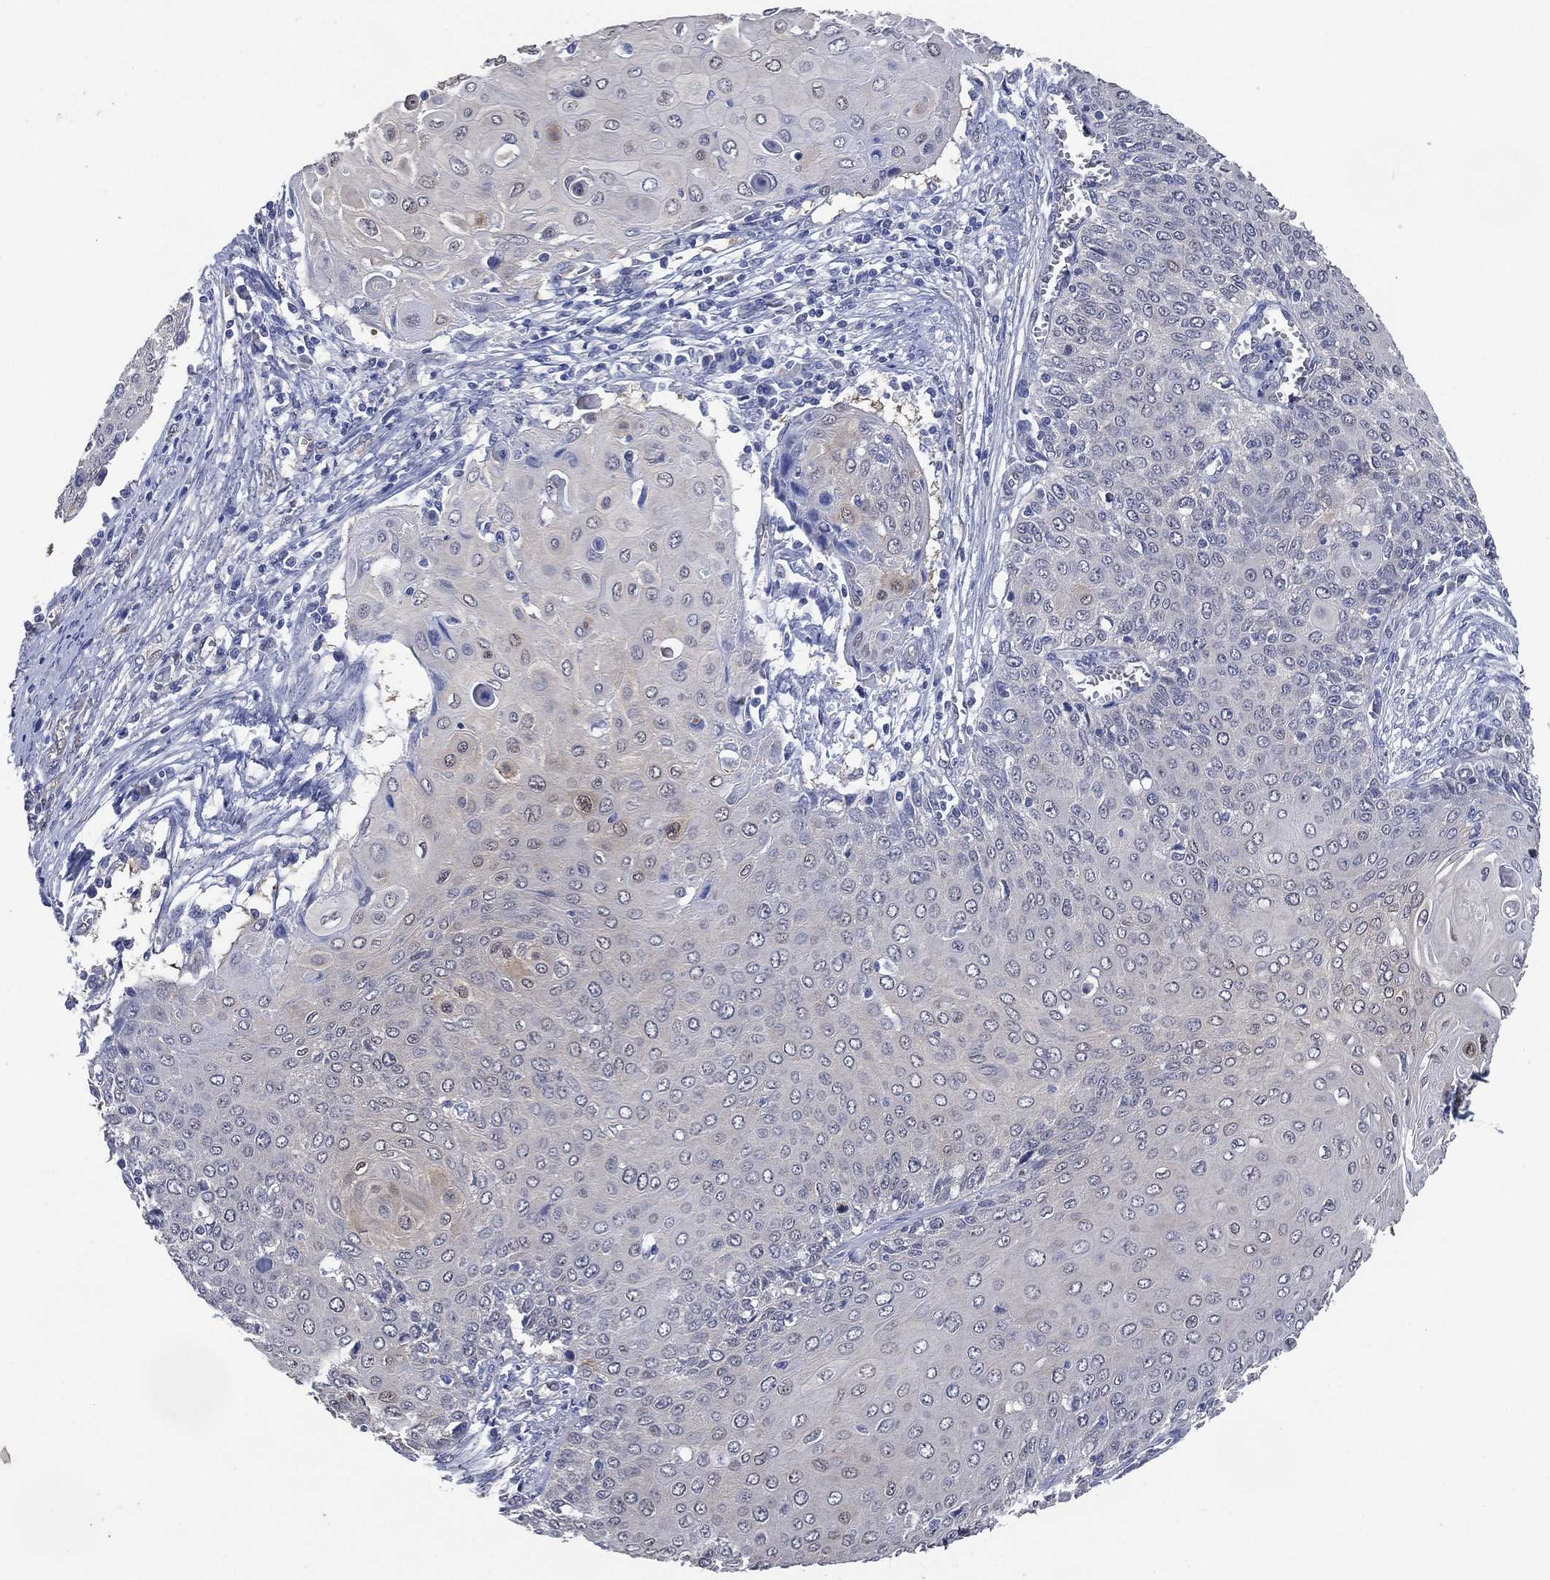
{"staining": {"intensity": "negative", "quantity": "none", "location": "none"}, "tissue": "cervical cancer", "cell_type": "Tumor cells", "image_type": "cancer", "snomed": [{"axis": "morphology", "description": "Squamous cell carcinoma, NOS"}, {"axis": "topography", "description": "Cervix"}], "caption": "Micrograph shows no protein expression in tumor cells of cervical cancer tissue. (Stains: DAB (3,3'-diaminobenzidine) IHC with hematoxylin counter stain, Microscopy: brightfield microscopy at high magnification).", "gene": "AK1", "patient": {"sex": "female", "age": 39}}